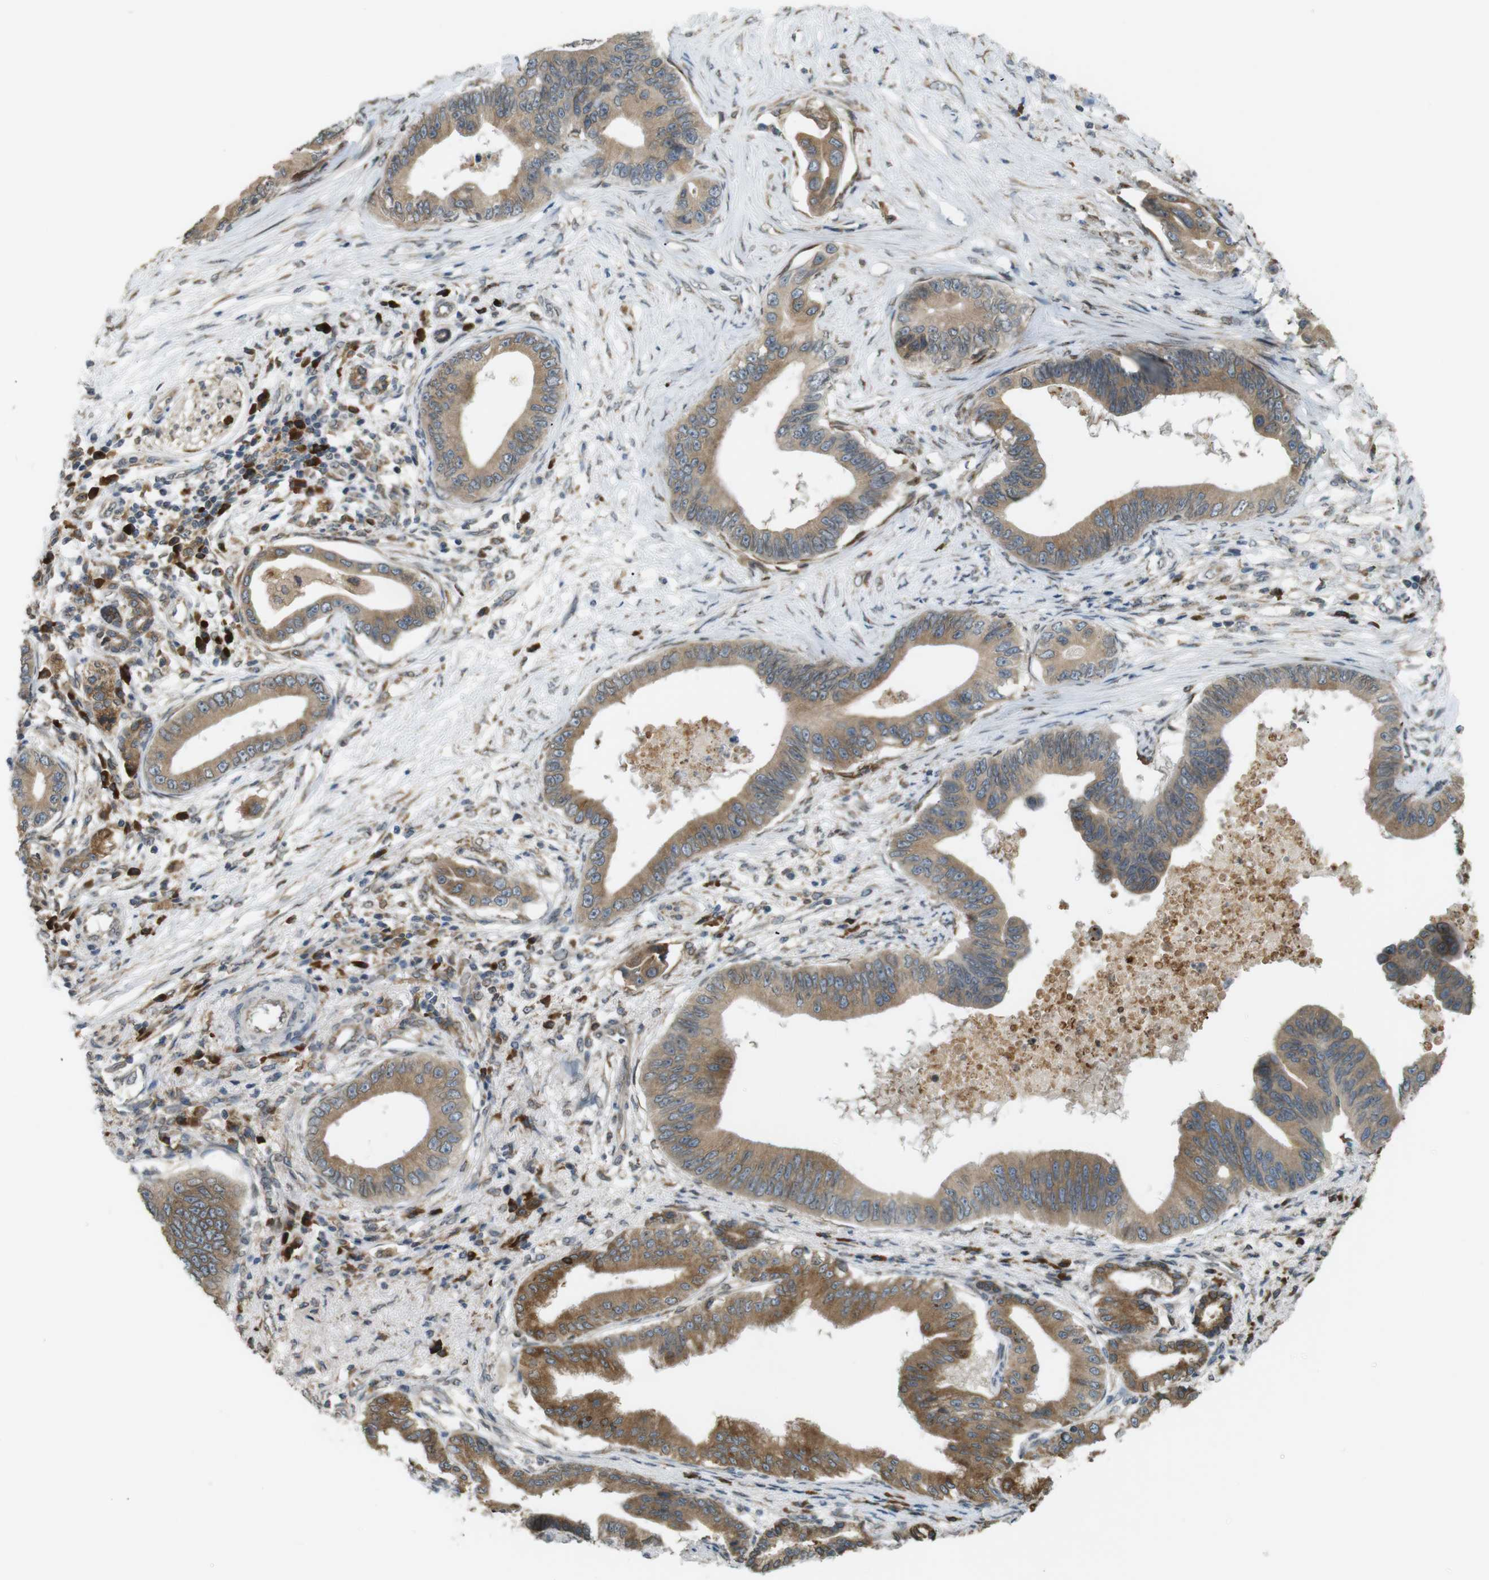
{"staining": {"intensity": "moderate", "quantity": ">75%", "location": "cytoplasmic/membranous"}, "tissue": "pancreatic cancer", "cell_type": "Tumor cells", "image_type": "cancer", "snomed": [{"axis": "morphology", "description": "Adenocarcinoma, NOS"}, {"axis": "topography", "description": "Pancreas"}], "caption": "Immunohistochemistry (IHC) staining of pancreatic cancer (adenocarcinoma), which shows medium levels of moderate cytoplasmic/membranous staining in approximately >75% of tumor cells indicating moderate cytoplasmic/membranous protein expression. The staining was performed using DAB (3,3'-diaminobenzidine) (brown) for protein detection and nuclei were counterstained in hematoxylin (blue).", "gene": "TMED4", "patient": {"sex": "male", "age": 77}}